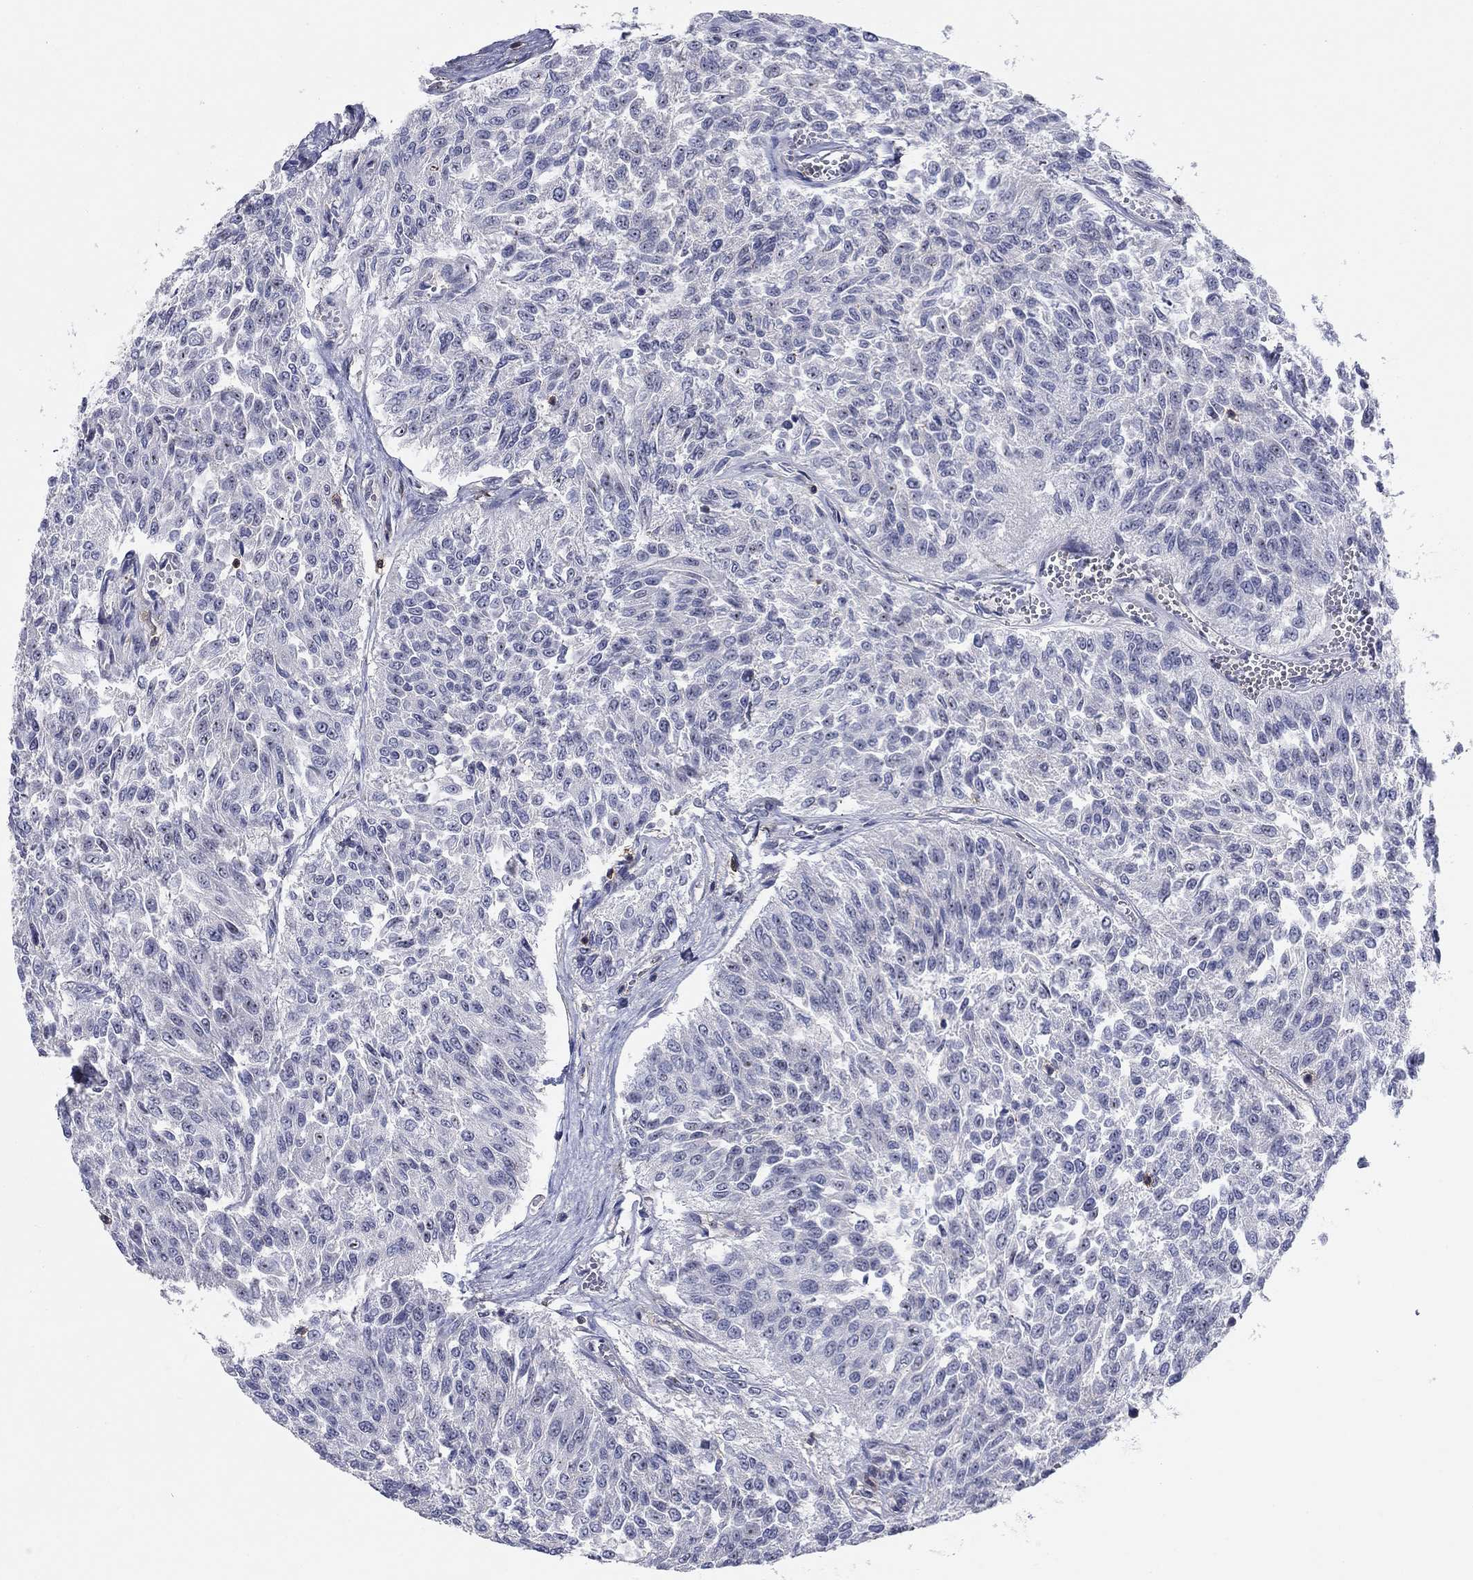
{"staining": {"intensity": "negative", "quantity": "none", "location": "none"}, "tissue": "urothelial cancer", "cell_type": "Tumor cells", "image_type": "cancer", "snomed": [{"axis": "morphology", "description": "Urothelial carcinoma, Low grade"}, {"axis": "topography", "description": "Urinary bladder"}], "caption": "The histopathology image exhibits no staining of tumor cells in urothelial cancer.", "gene": "SIT1", "patient": {"sex": "male", "age": 78}}